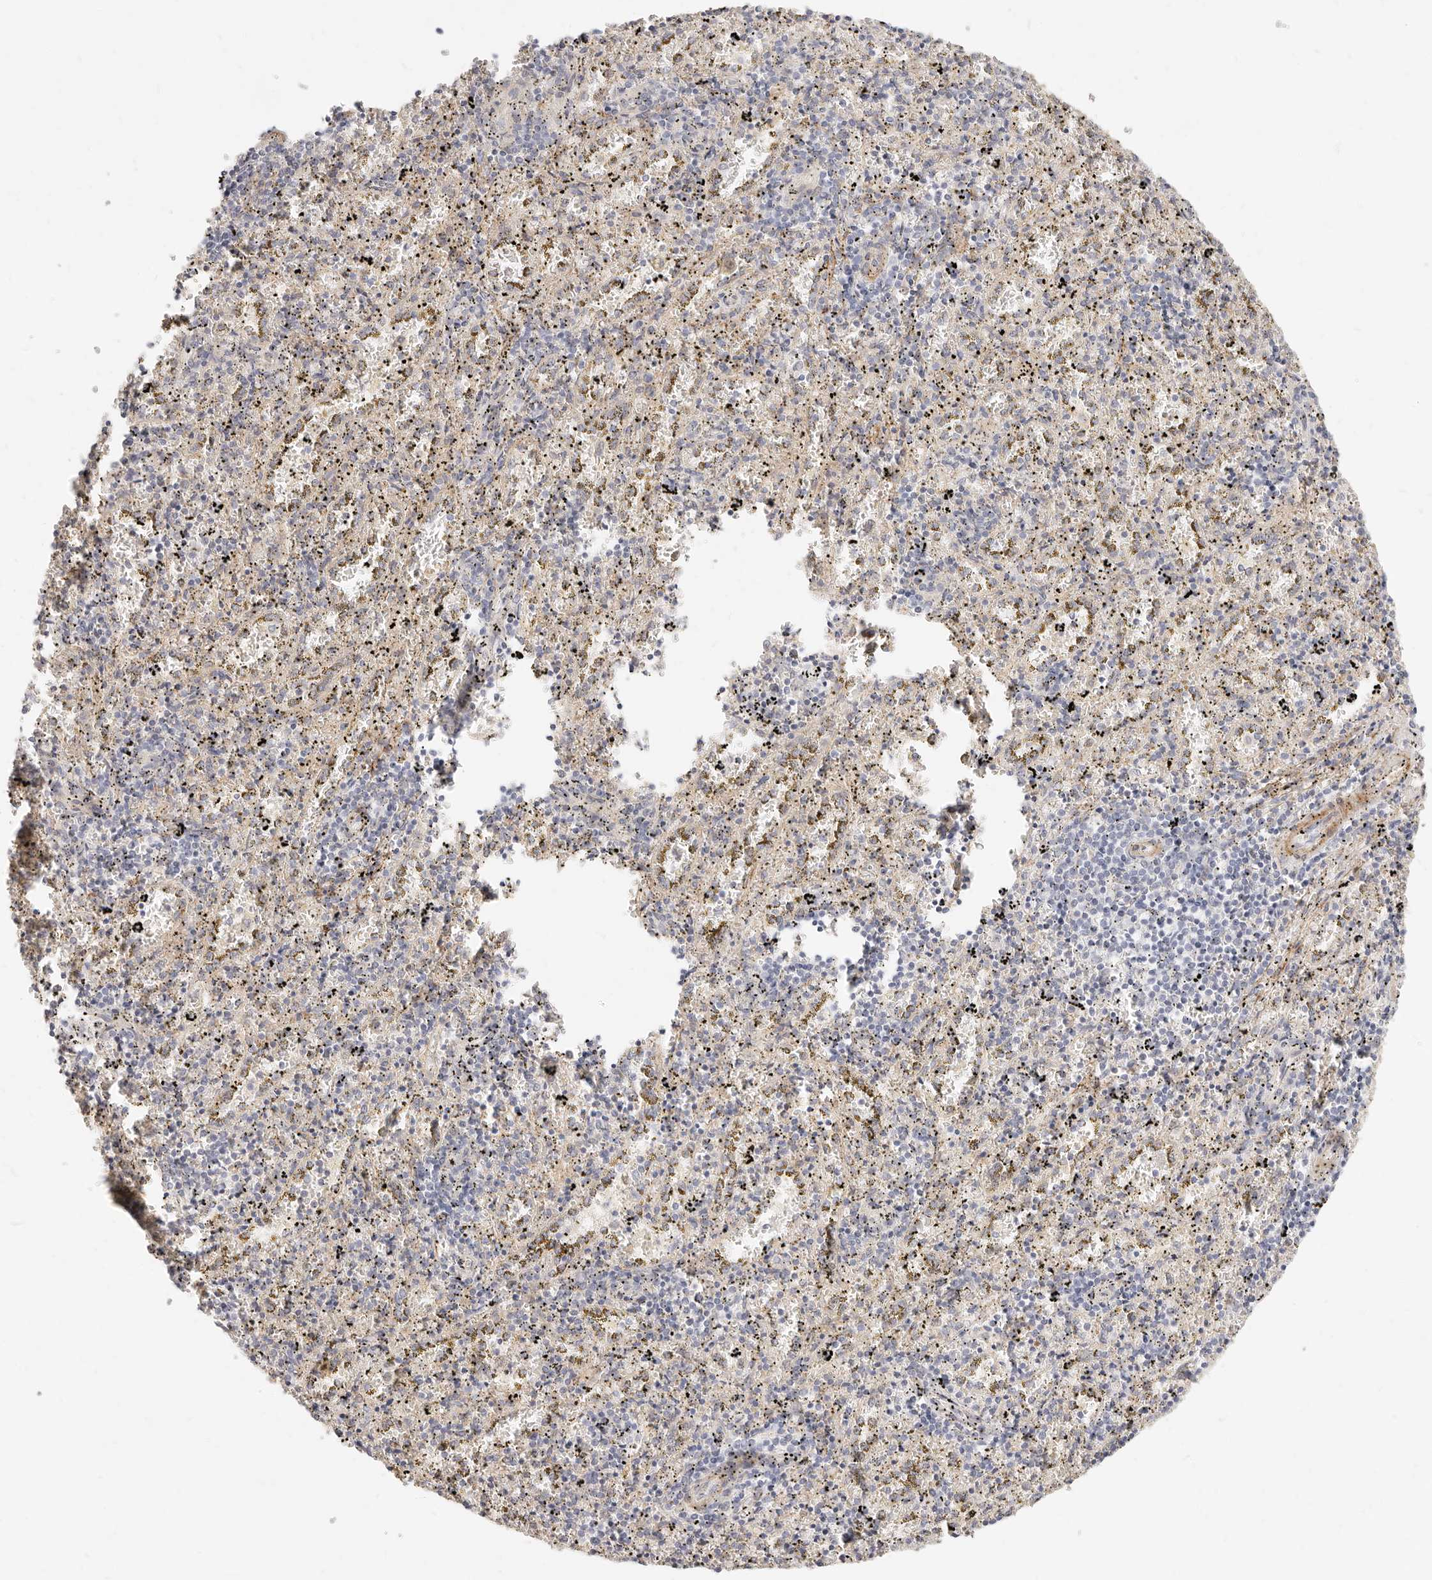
{"staining": {"intensity": "weak", "quantity": "25%-75%", "location": "cytoplasmic/membranous"}, "tissue": "spleen", "cell_type": "Cells in red pulp", "image_type": "normal", "snomed": [{"axis": "morphology", "description": "Normal tissue, NOS"}, {"axis": "topography", "description": "Spleen"}], "caption": "Immunohistochemistry (DAB (3,3'-diaminobenzidine)) staining of benign human spleen shows weak cytoplasmic/membranous protein expression in approximately 25%-75% of cells in red pulp.", "gene": "UBXN10", "patient": {"sex": "male", "age": 11}}